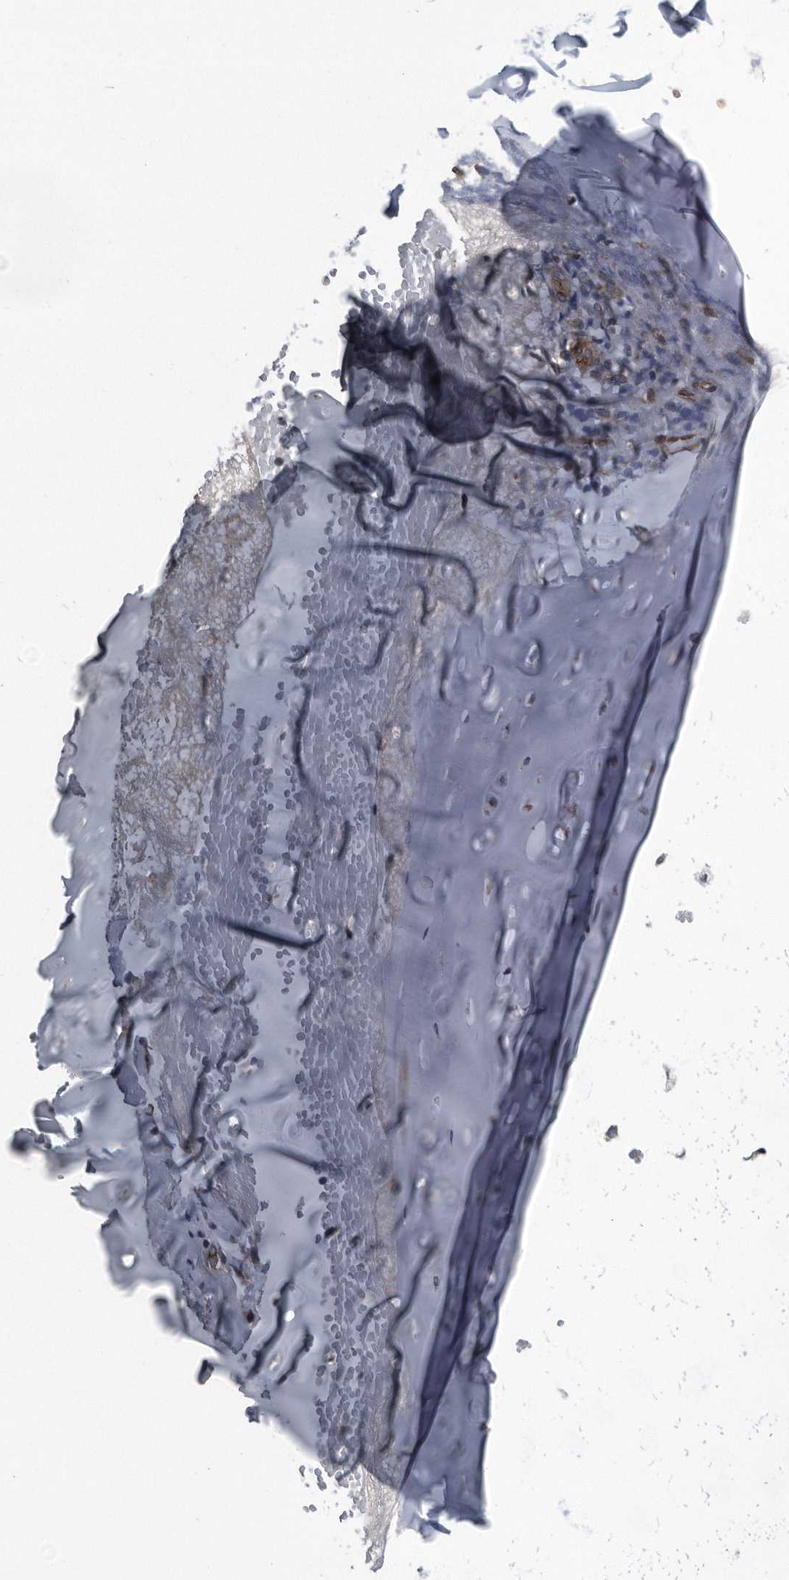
{"staining": {"intensity": "weak", "quantity": ">75%", "location": "cytoplasmic/membranous"}, "tissue": "adipose tissue", "cell_type": "Adipocytes", "image_type": "normal", "snomed": [{"axis": "morphology", "description": "Normal tissue, NOS"}, {"axis": "morphology", "description": "Basal cell carcinoma"}, {"axis": "topography", "description": "Cartilage tissue"}, {"axis": "topography", "description": "Nasopharynx"}, {"axis": "topography", "description": "Oral tissue"}], "caption": "Weak cytoplasmic/membranous positivity for a protein is present in approximately >75% of adipocytes of benign adipose tissue using IHC.", "gene": "ARMCX1", "patient": {"sex": "female", "age": 77}}